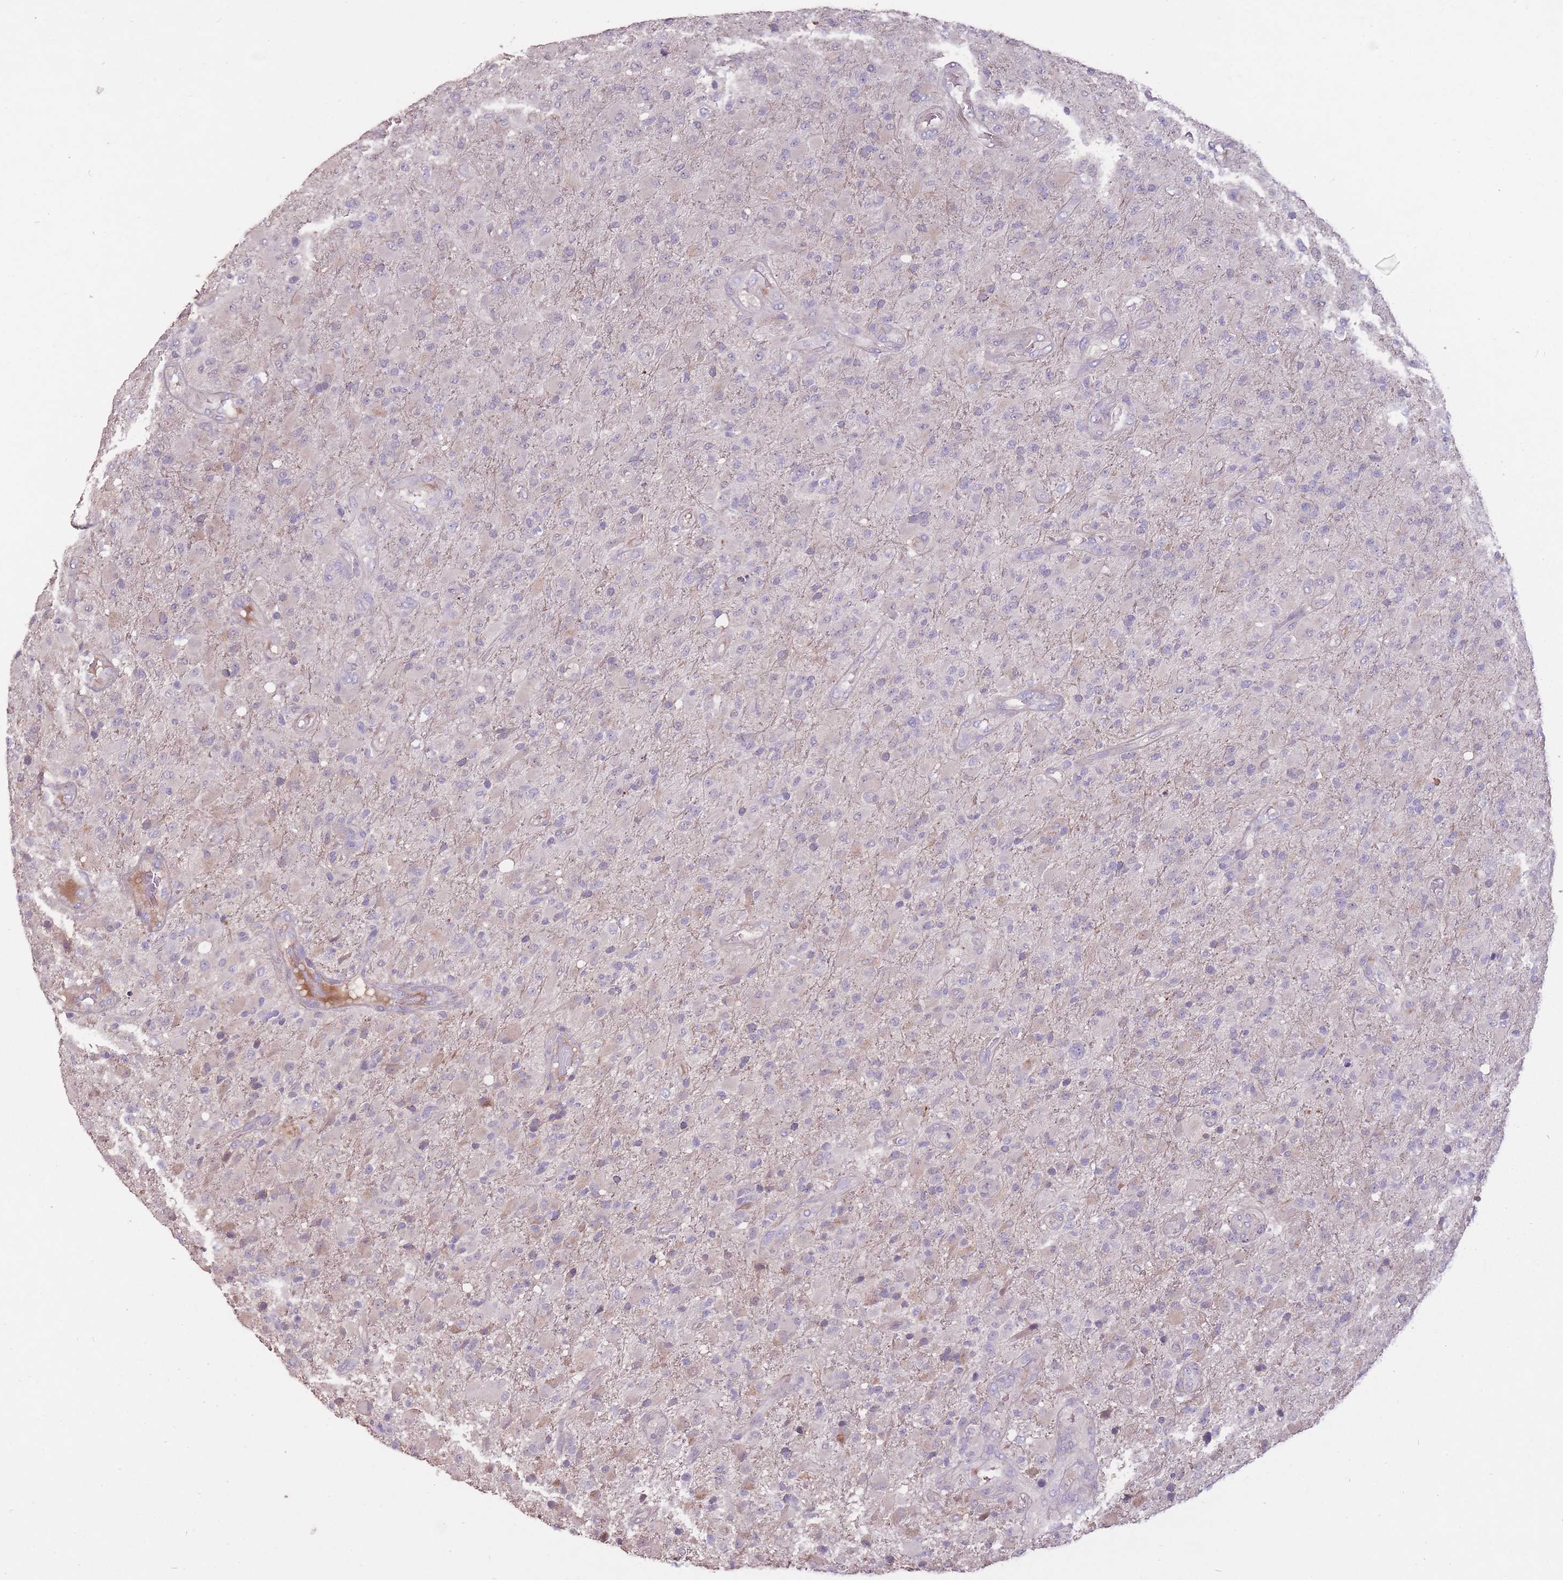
{"staining": {"intensity": "negative", "quantity": "none", "location": "none"}, "tissue": "glioma", "cell_type": "Tumor cells", "image_type": "cancer", "snomed": [{"axis": "morphology", "description": "Glioma, malignant, Low grade"}, {"axis": "topography", "description": "Brain"}], "caption": "Immunohistochemical staining of human malignant low-grade glioma shows no significant positivity in tumor cells.", "gene": "RSPH10B", "patient": {"sex": "male", "age": 65}}